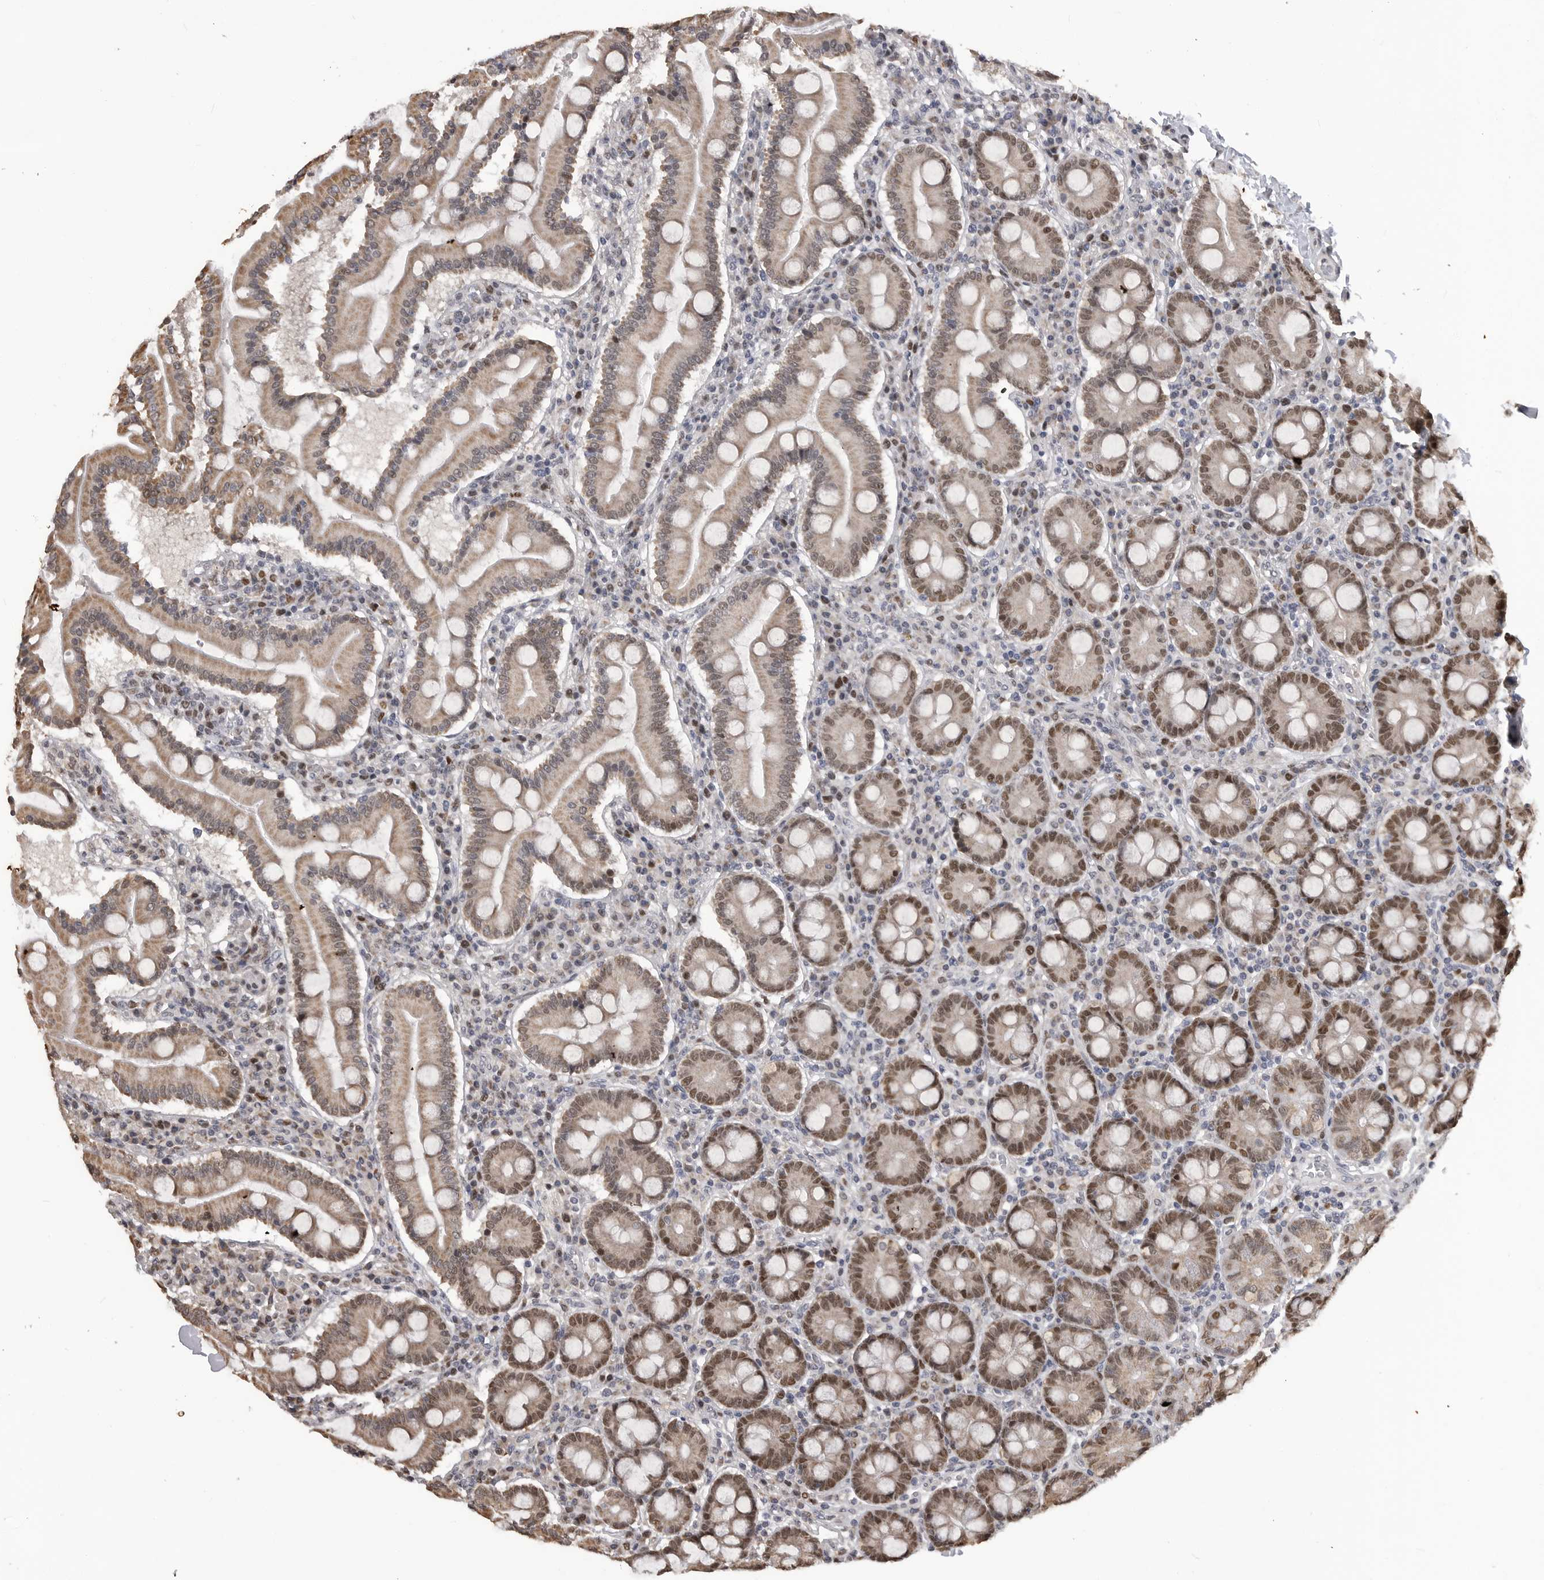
{"staining": {"intensity": "moderate", "quantity": ">75%", "location": "cytoplasmic/membranous,nuclear"}, "tissue": "duodenum", "cell_type": "Glandular cells", "image_type": "normal", "snomed": [{"axis": "morphology", "description": "Normal tissue, NOS"}, {"axis": "topography", "description": "Duodenum"}], "caption": "Duodenum stained with DAB IHC exhibits medium levels of moderate cytoplasmic/membranous,nuclear staining in approximately >75% of glandular cells.", "gene": "SMARCC1", "patient": {"sex": "male", "age": 50}}